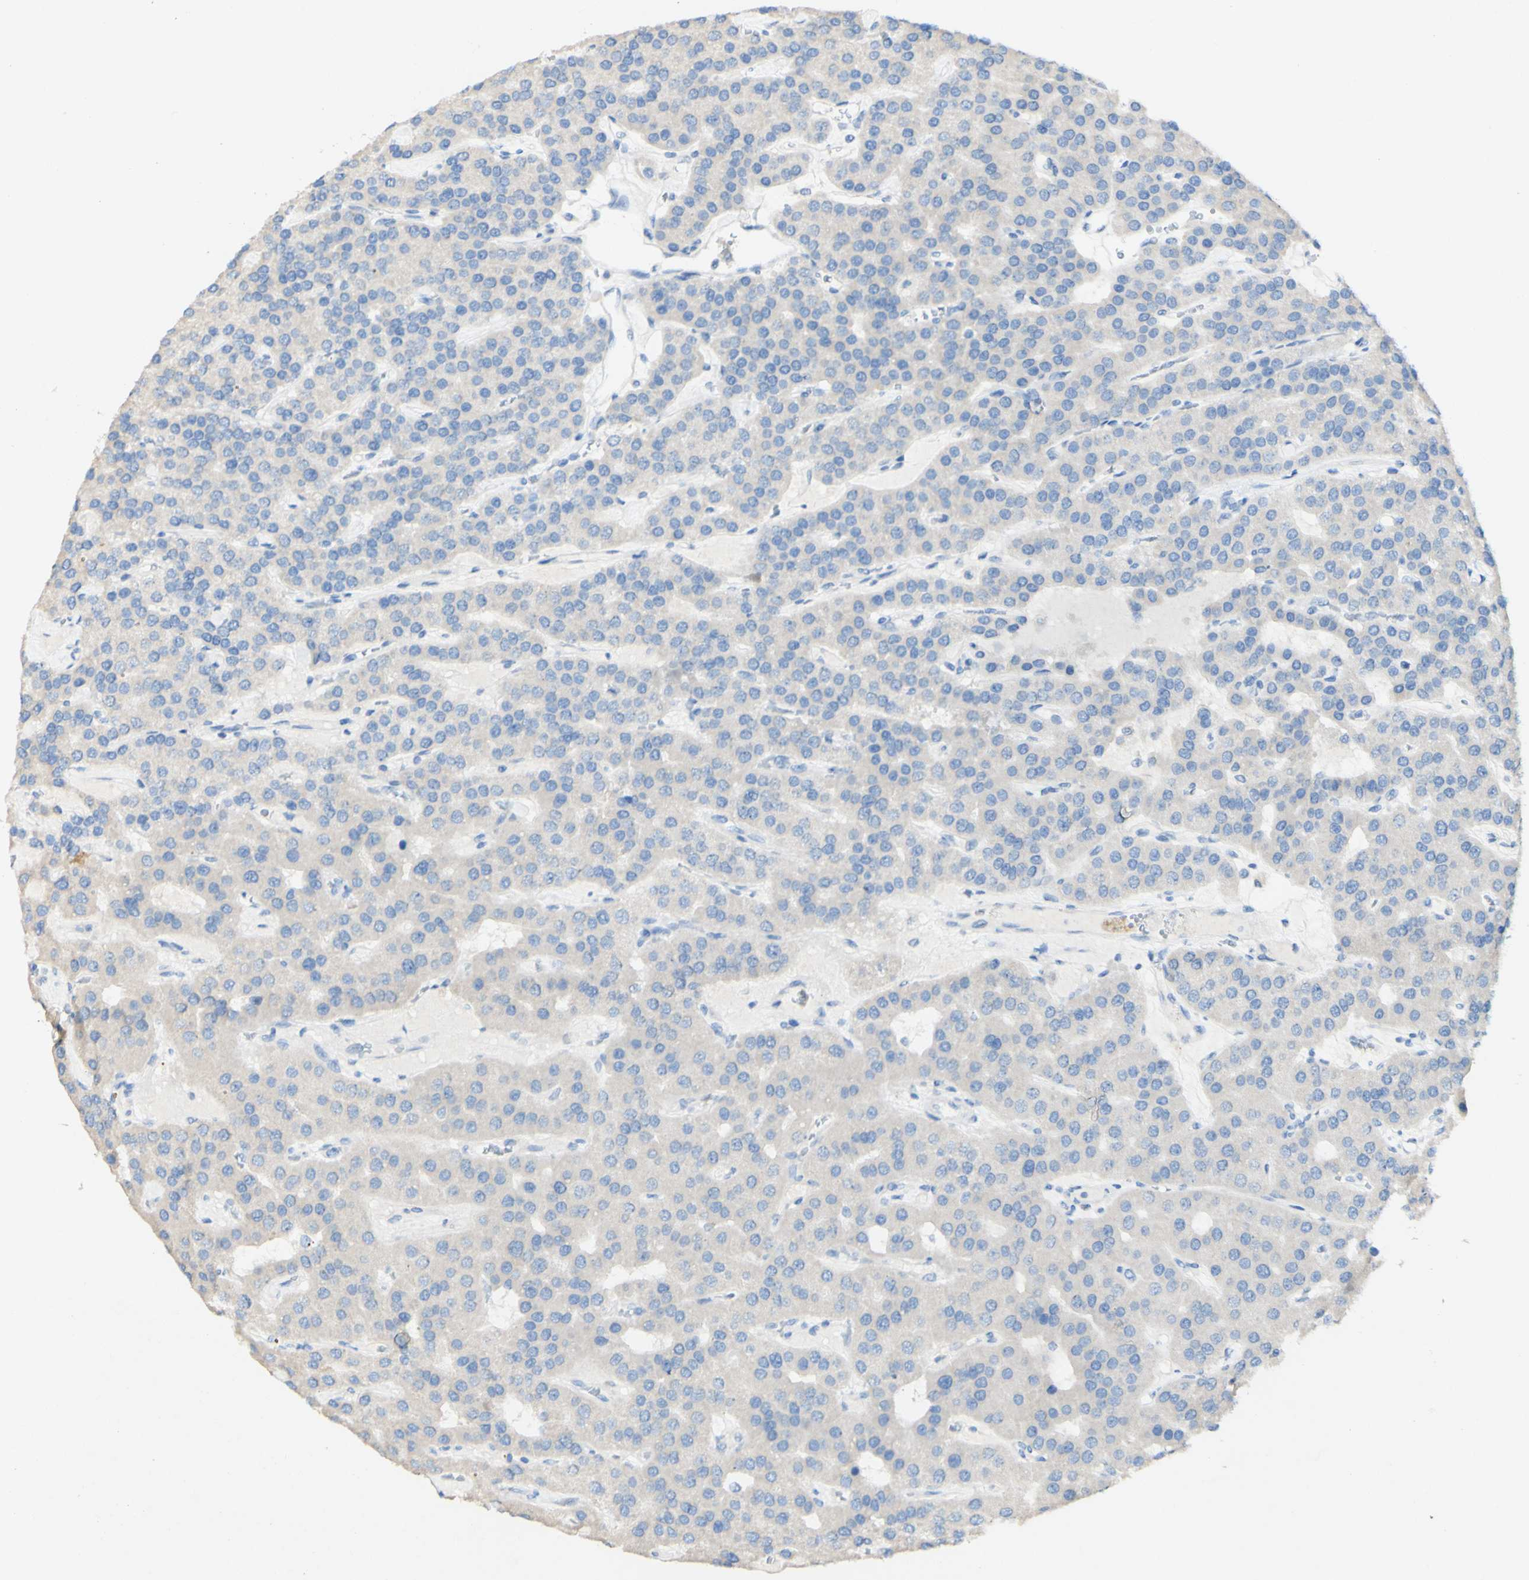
{"staining": {"intensity": "negative", "quantity": "none", "location": "none"}, "tissue": "parathyroid gland", "cell_type": "Glandular cells", "image_type": "normal", "snomed": [{"axis": "morphology", "description": "Normal tissue, NOS"}, {"axis": "morphology", "description": "Adenoma, NOS"}, {"axis": "topography", "description": "Parathyroid gland"}], "caption": "Parathyroid gland stained for a protein using immunohistochemistry (IHC) displays no staining glandular cells.", "gene": "FGF4", "patient": {"sex": "female", "age": 86}}